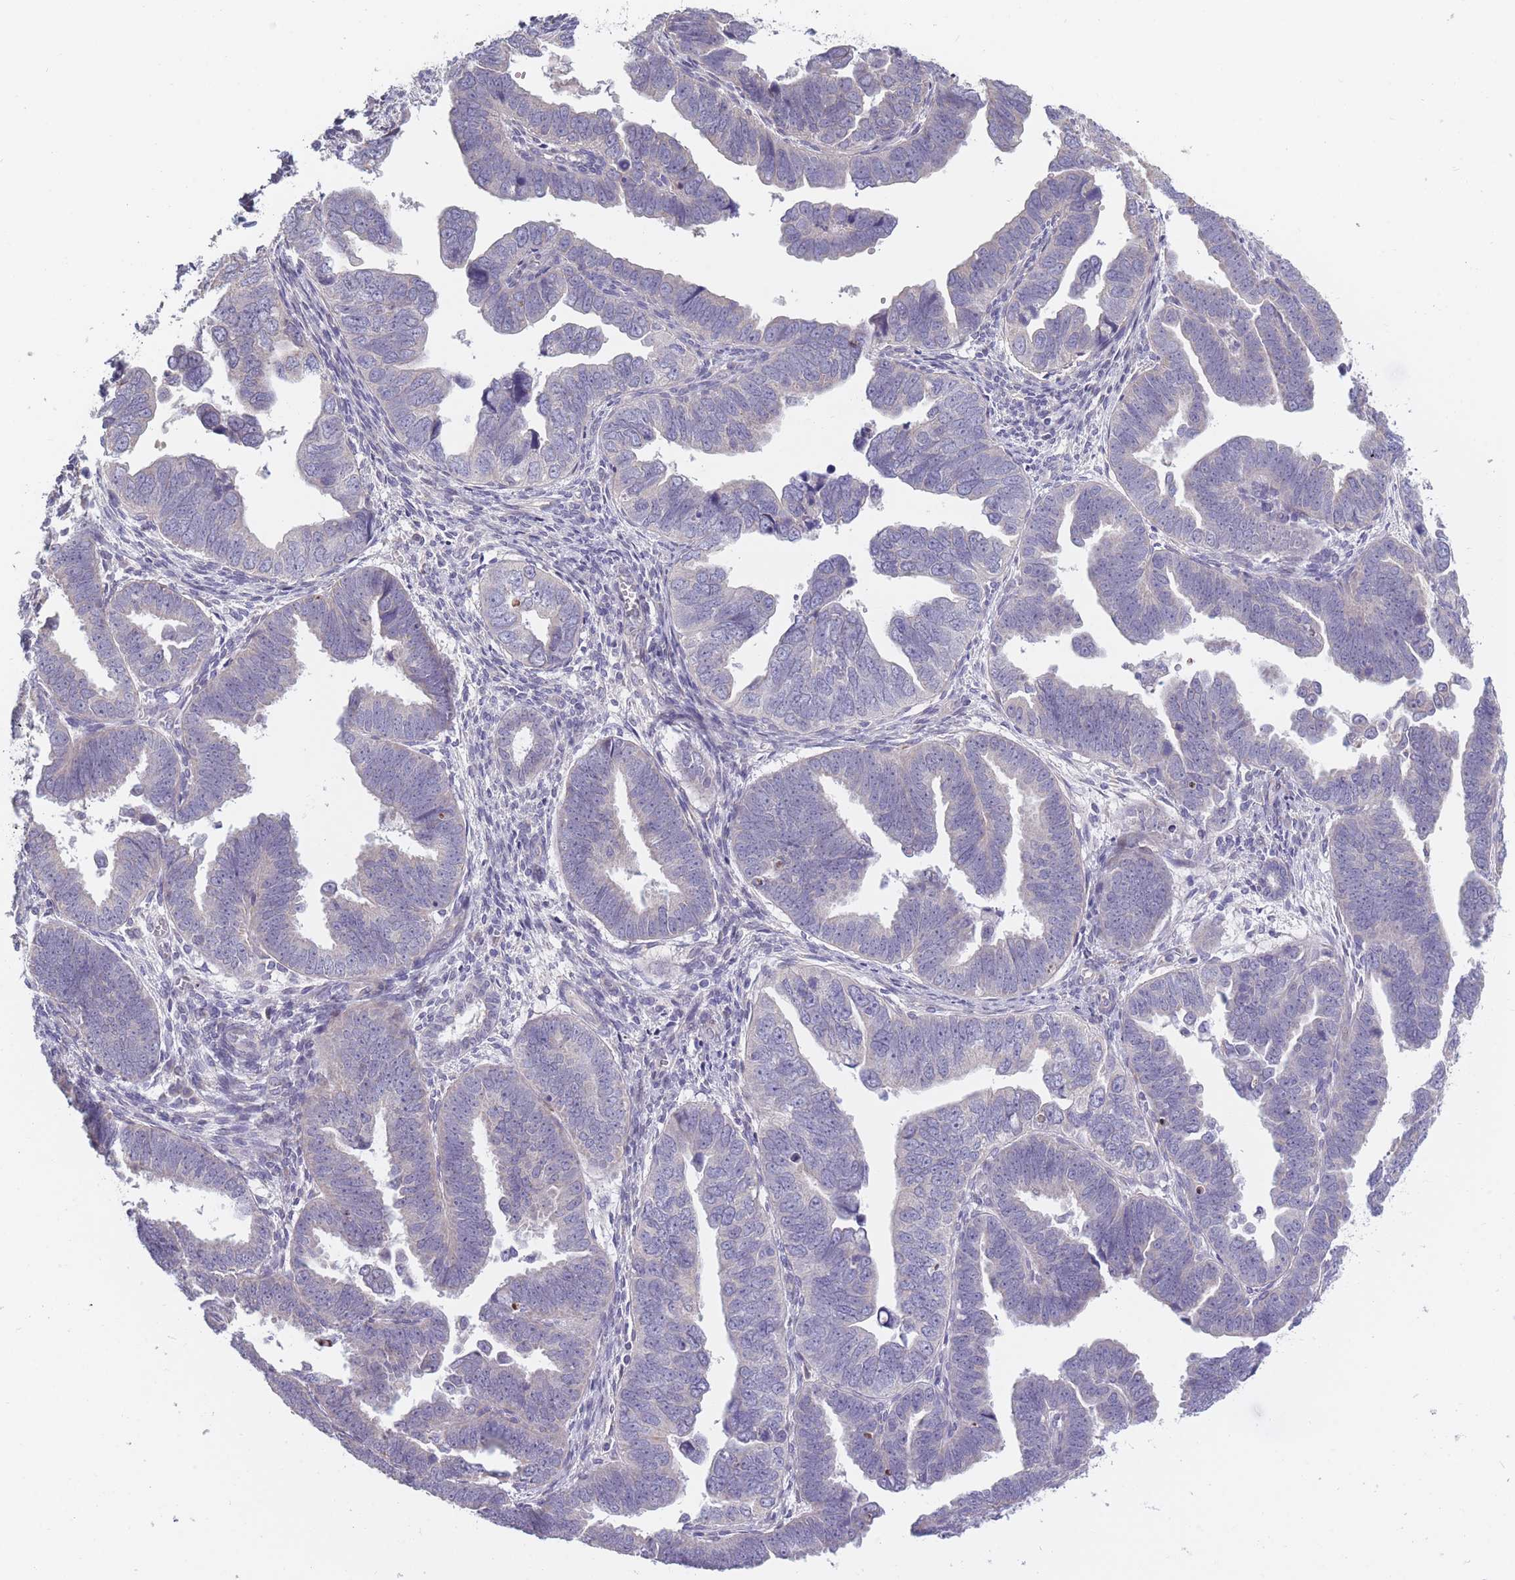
{"staining": {"intensity": "negative", "quantity": "none", "location": "none"}, "tissue": "endometrial cancer", "cell_type": "Tumor cells", "image_type": "cancer", "snomed": [{"axis": "morphology", "description": "Adenocarcinoma, NOS"}, {"axis": "topography", "description": "Endometrium"}], "caption": "Endometrial cancer (adenocarcinoma) stained for a protein using immunohistochemistry (IHC) displays no expression tumor cells.", "gene": "CCNQ", "patient": {"sex": "female", "age": 75}}